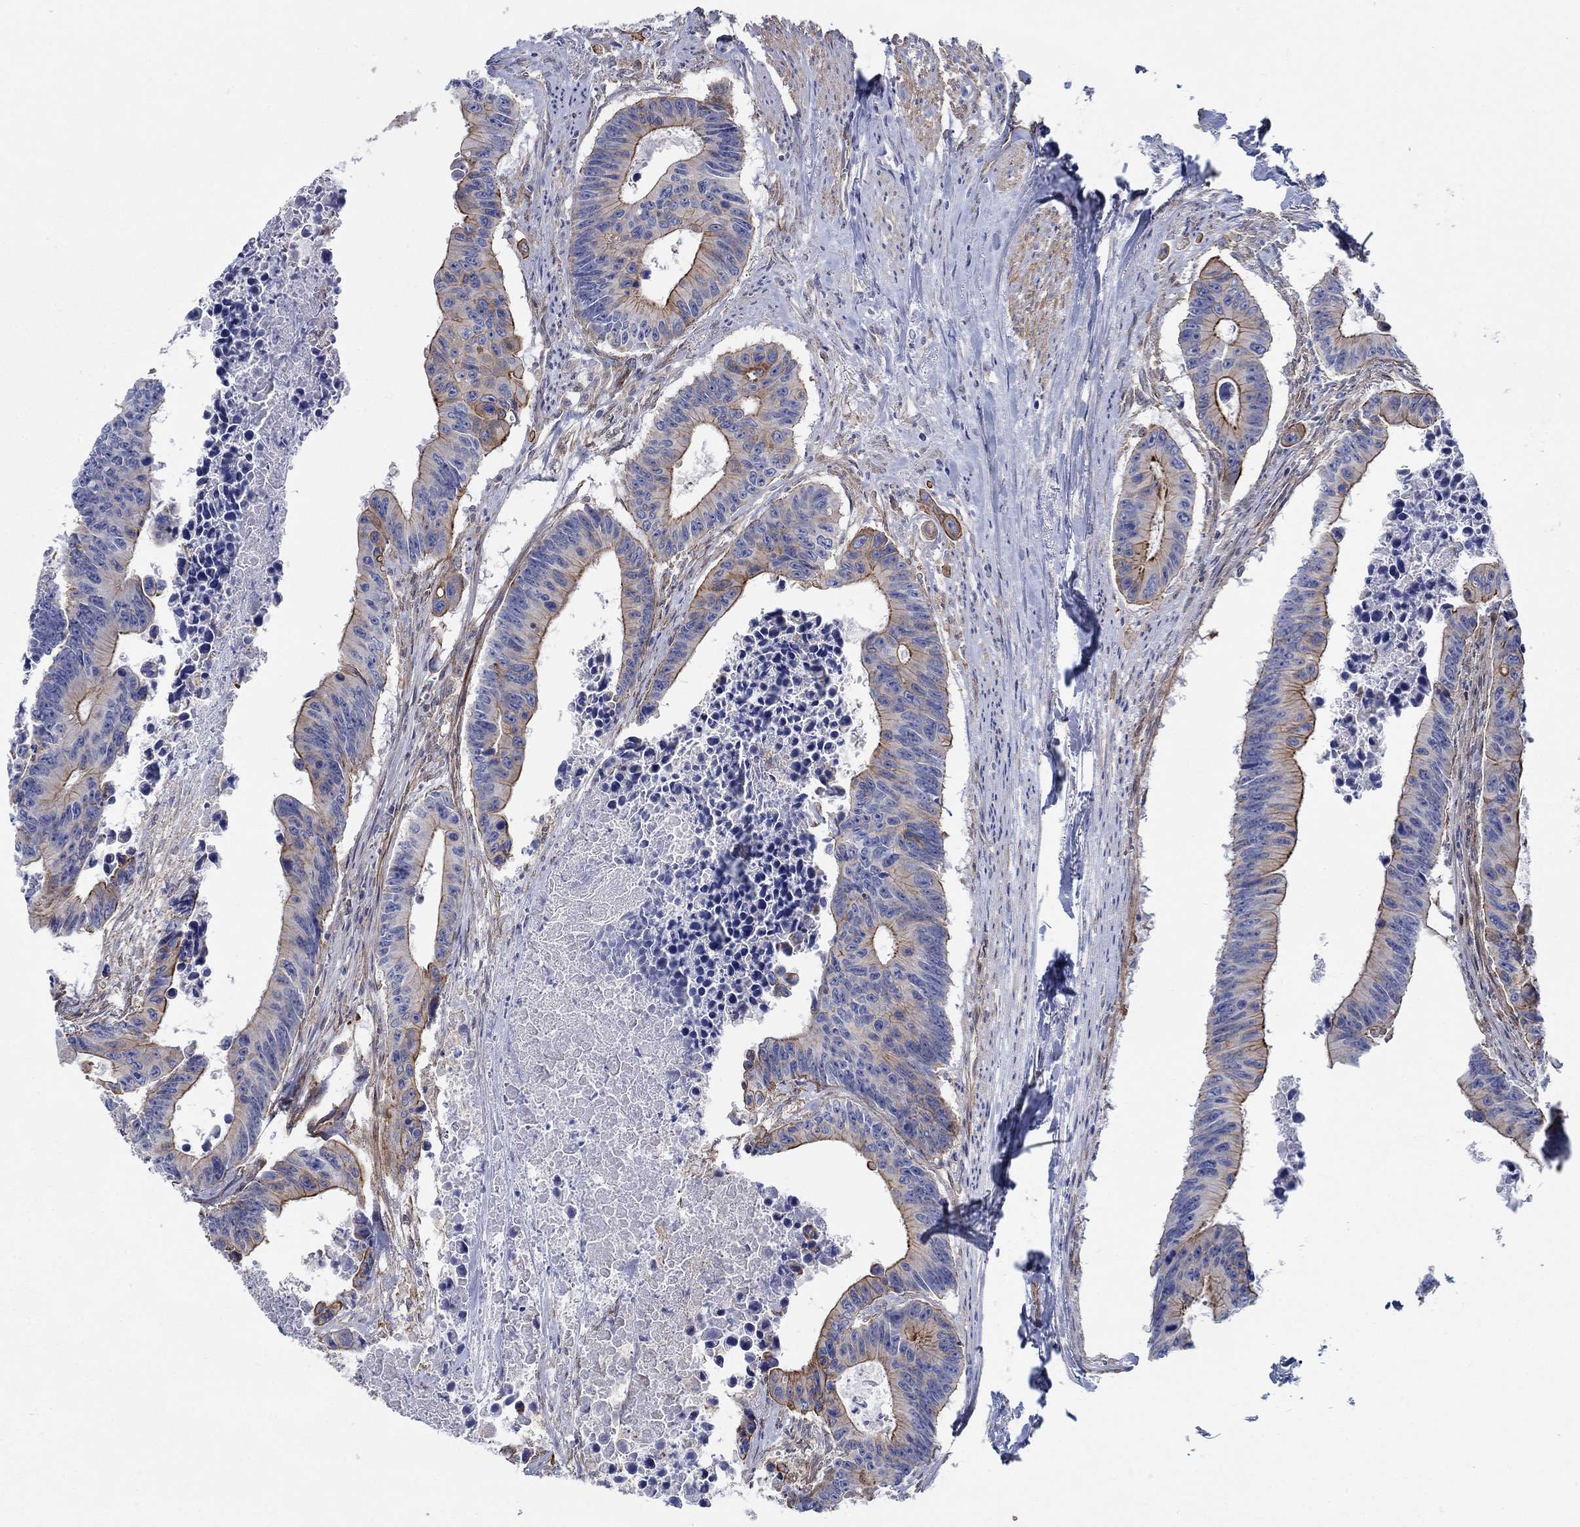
{"staining": {"intensity": "strong", "quantity": "25%-75%", "location": "cytoplasmic/membranous"}, "tissue": "colorectal cancer", "cell_type": "Tumor cells", "image_type": "cancer", "snomed": [{"axis": "morphology", "description": "Adenocarcinoma, NOS"}, {"axis": "topography", "description": "Colon"}], "caption": "IHC histopathology image of neoplastic tissue: human colorectal cancer (adenocarcinoma) stained using immunohistochemistry demonstrates high levels of strong protein expression localized specifically in the cytoplasmic/membranous of tumor cells, appearing as a cytoplasmic/membranous brown color.", "gene": "FMN1", "patient": {"sex": "female", "age": 87}}